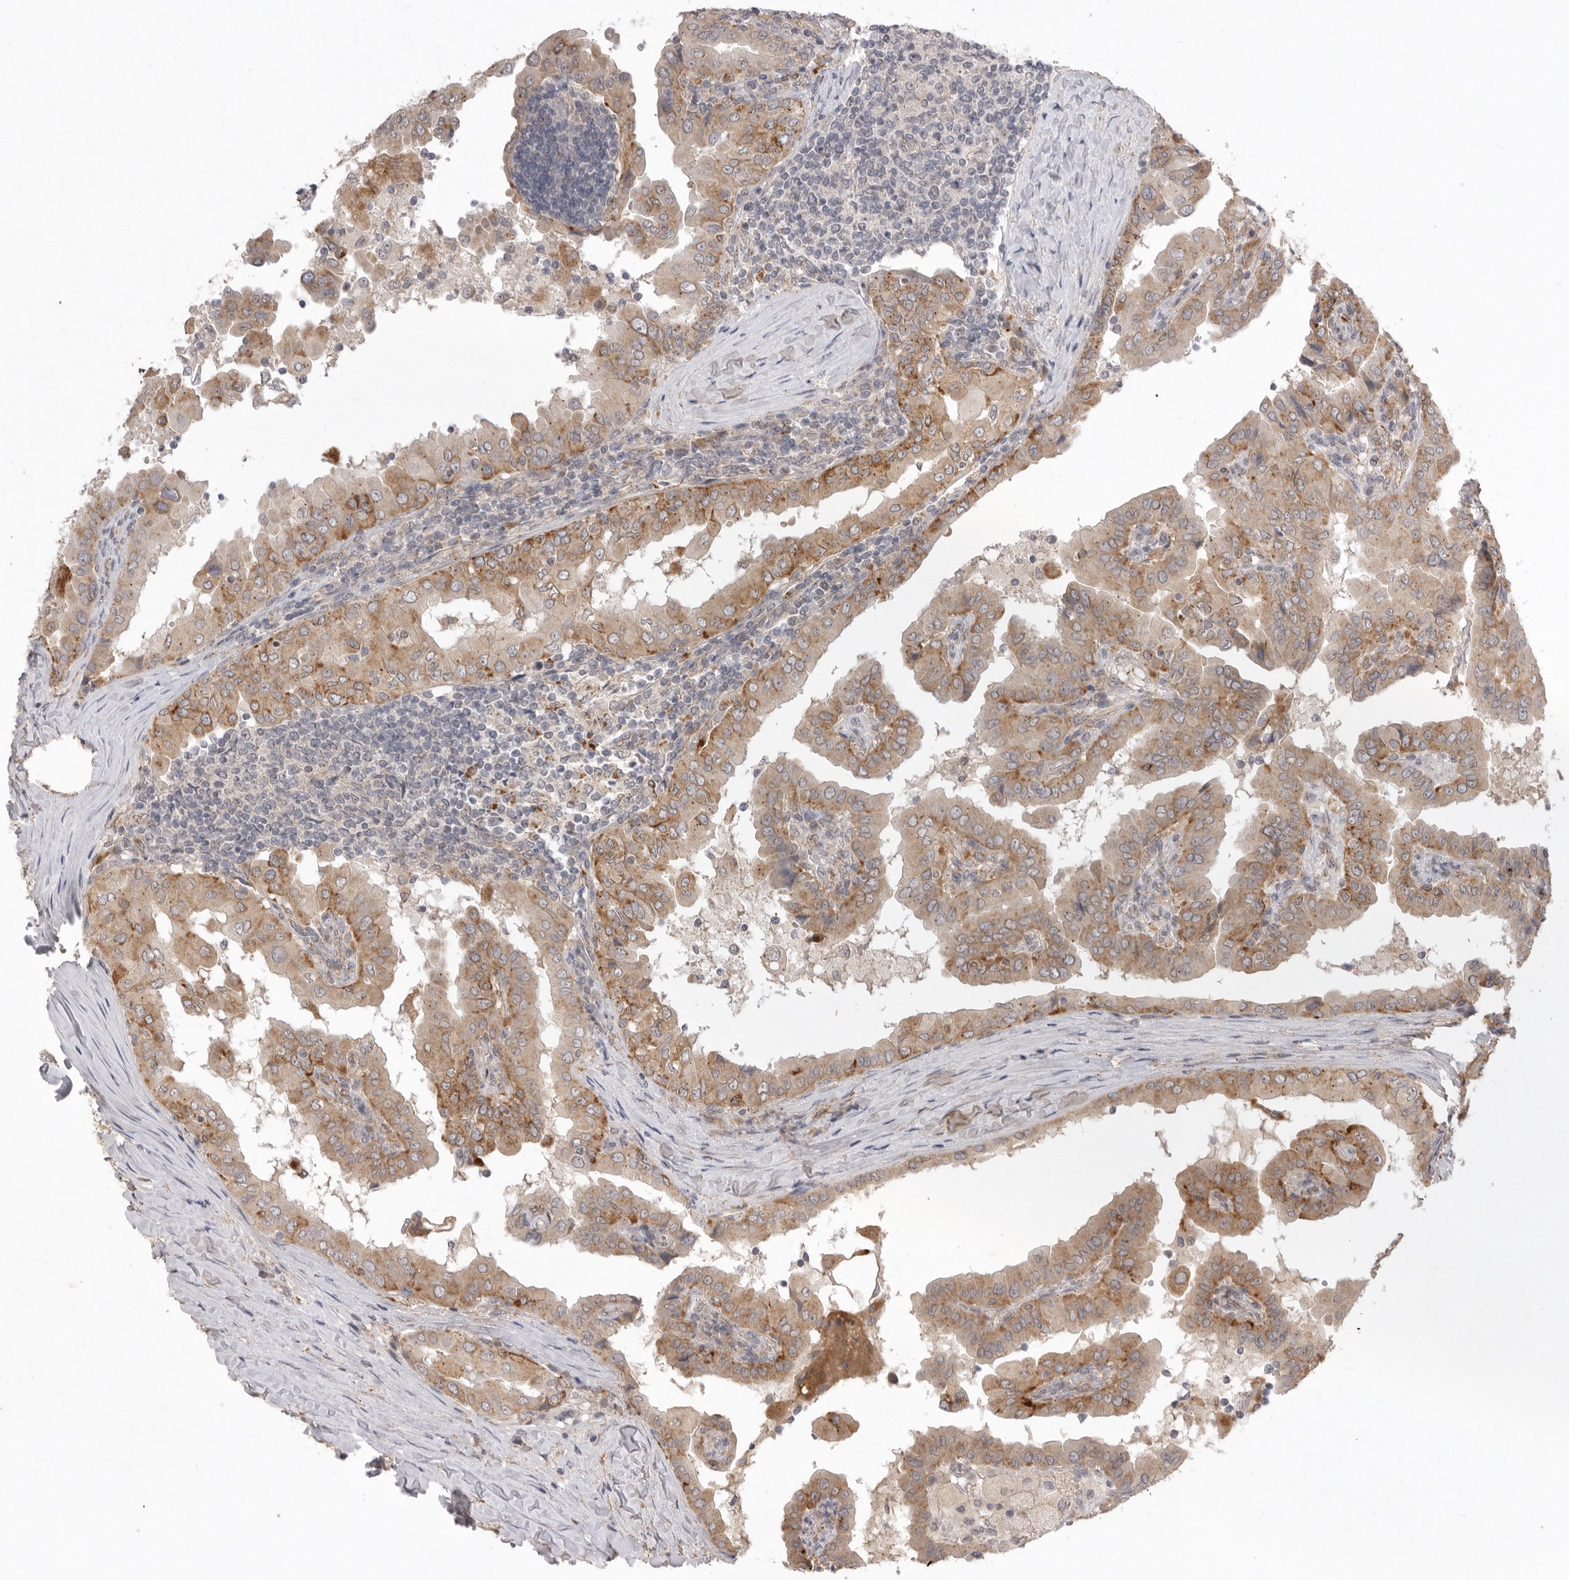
{"staining": {"intensity": "moderate", "quantity": ">75%", "location": "cytoplasmic/membranous"}, "tissue": "thyroid cancer", "cell_type": "Tumor cells", "image_type": "cancer", "snomed": [{"axis": "morphology", "description": "Papillary adenocarcinoma, NOS"}, {"axis": "topography", "description": "Thyroid gland"}], "caption": "Moderate cytoplasmic/membranous staining is appreciated in approximately >75% of tumor cells in thyroid papillary adenocarcinoma. The protein is stained brown, and the nuclei are stained in blue (DAB IHC with brightfield microscopy, high magnification).", "gene": "TLR3", "patient": {"sex": "male", "age": 33}}